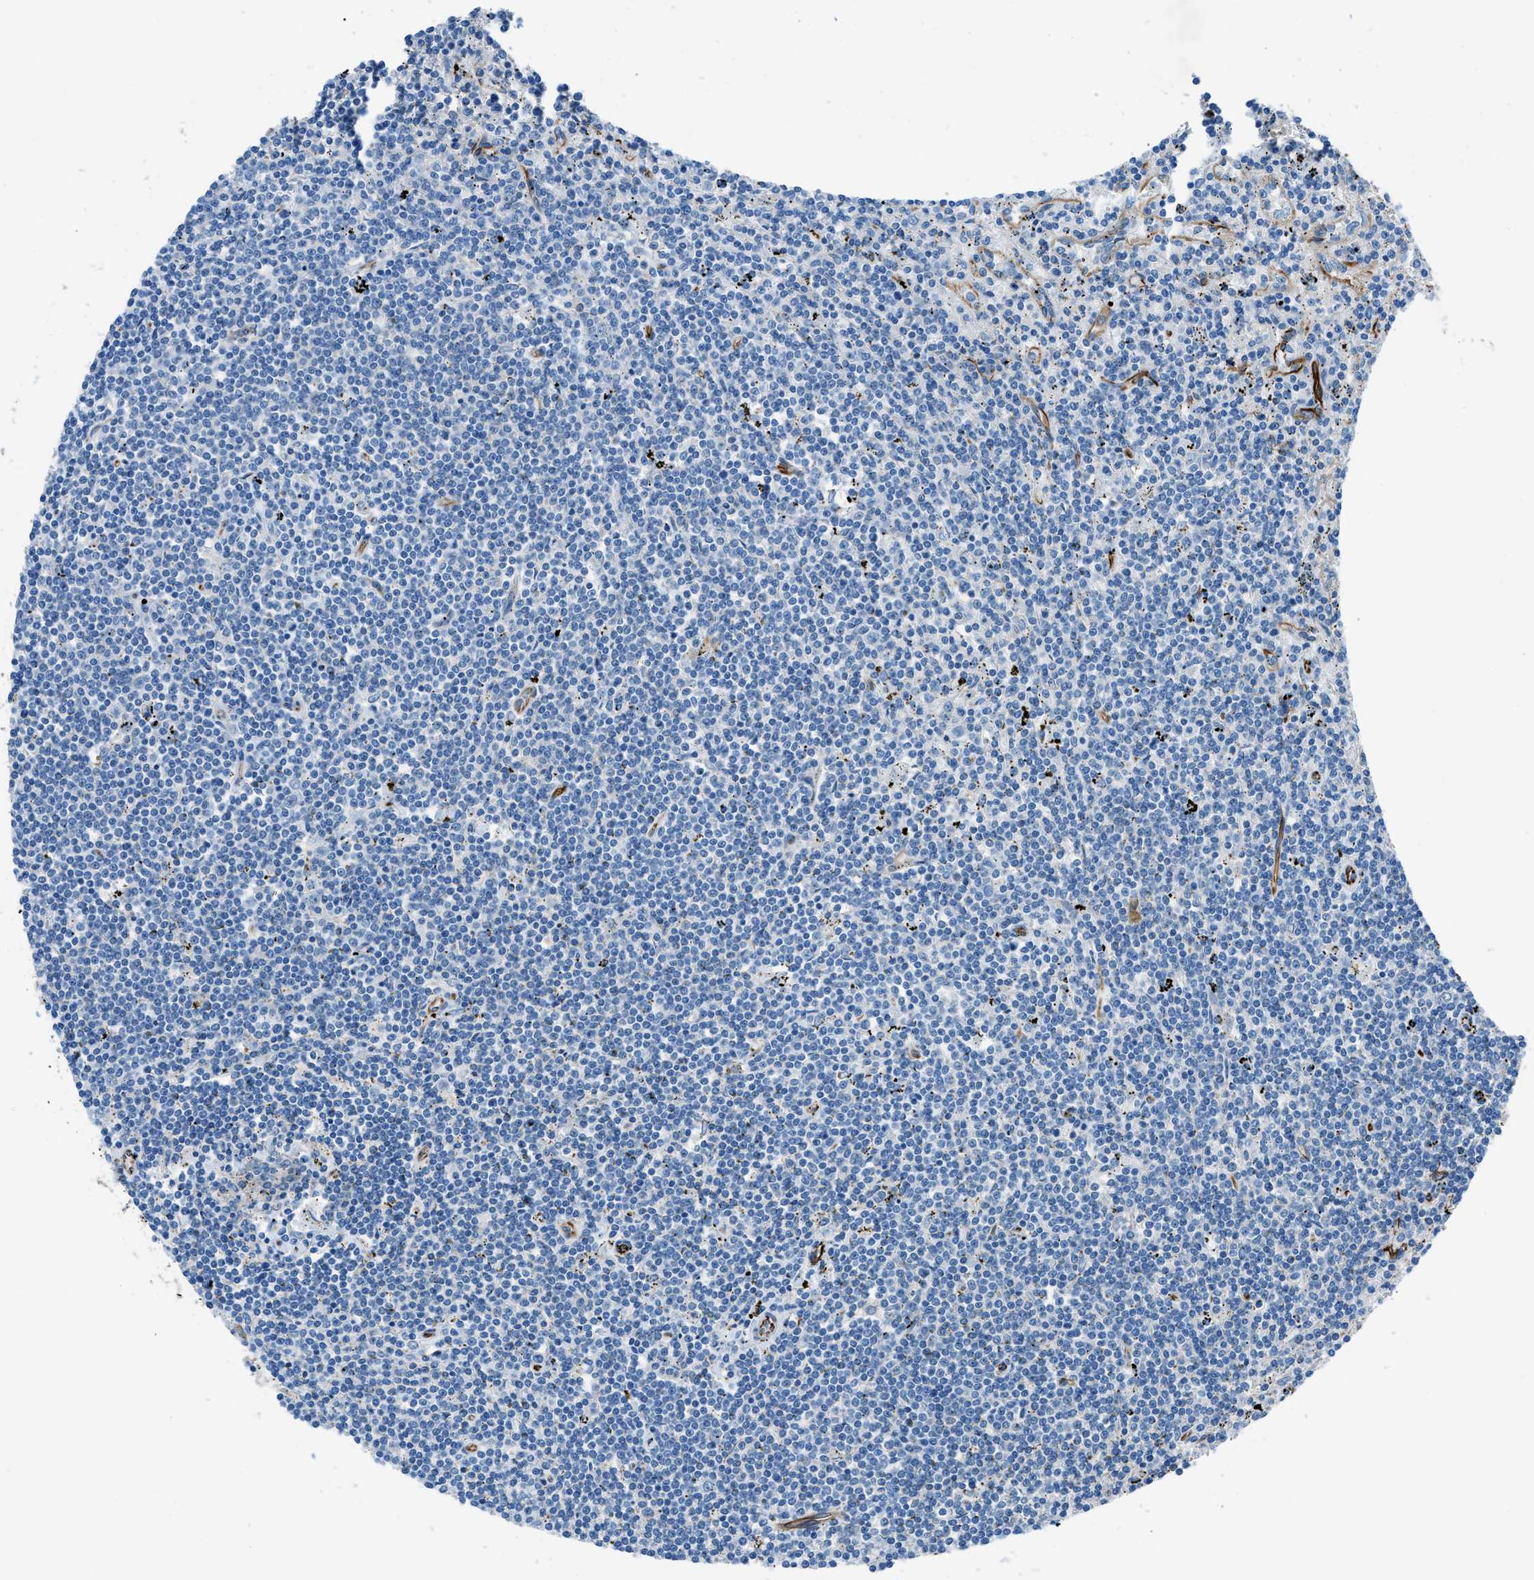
{"staining": {"intensity": "negative", "quantity": "none", "location": "none"}, "tissue": "lymphoma", "cell_type": "Tumor cells", "image_type": "cancer", "snomed": [{"axis": "morphology", "description": "Malignant lymphoma, non-Hodgkin's type, Low grade"}, {"axis": "topography", "description": "Spleen"}], "caption": "This is a photomicrograph of immunohistochemistry (IHC) staining of lymphoma, which shows no expression in tumor cells.", "gene": "CABP7", "patient": {"sex": "male", "age": 76}}